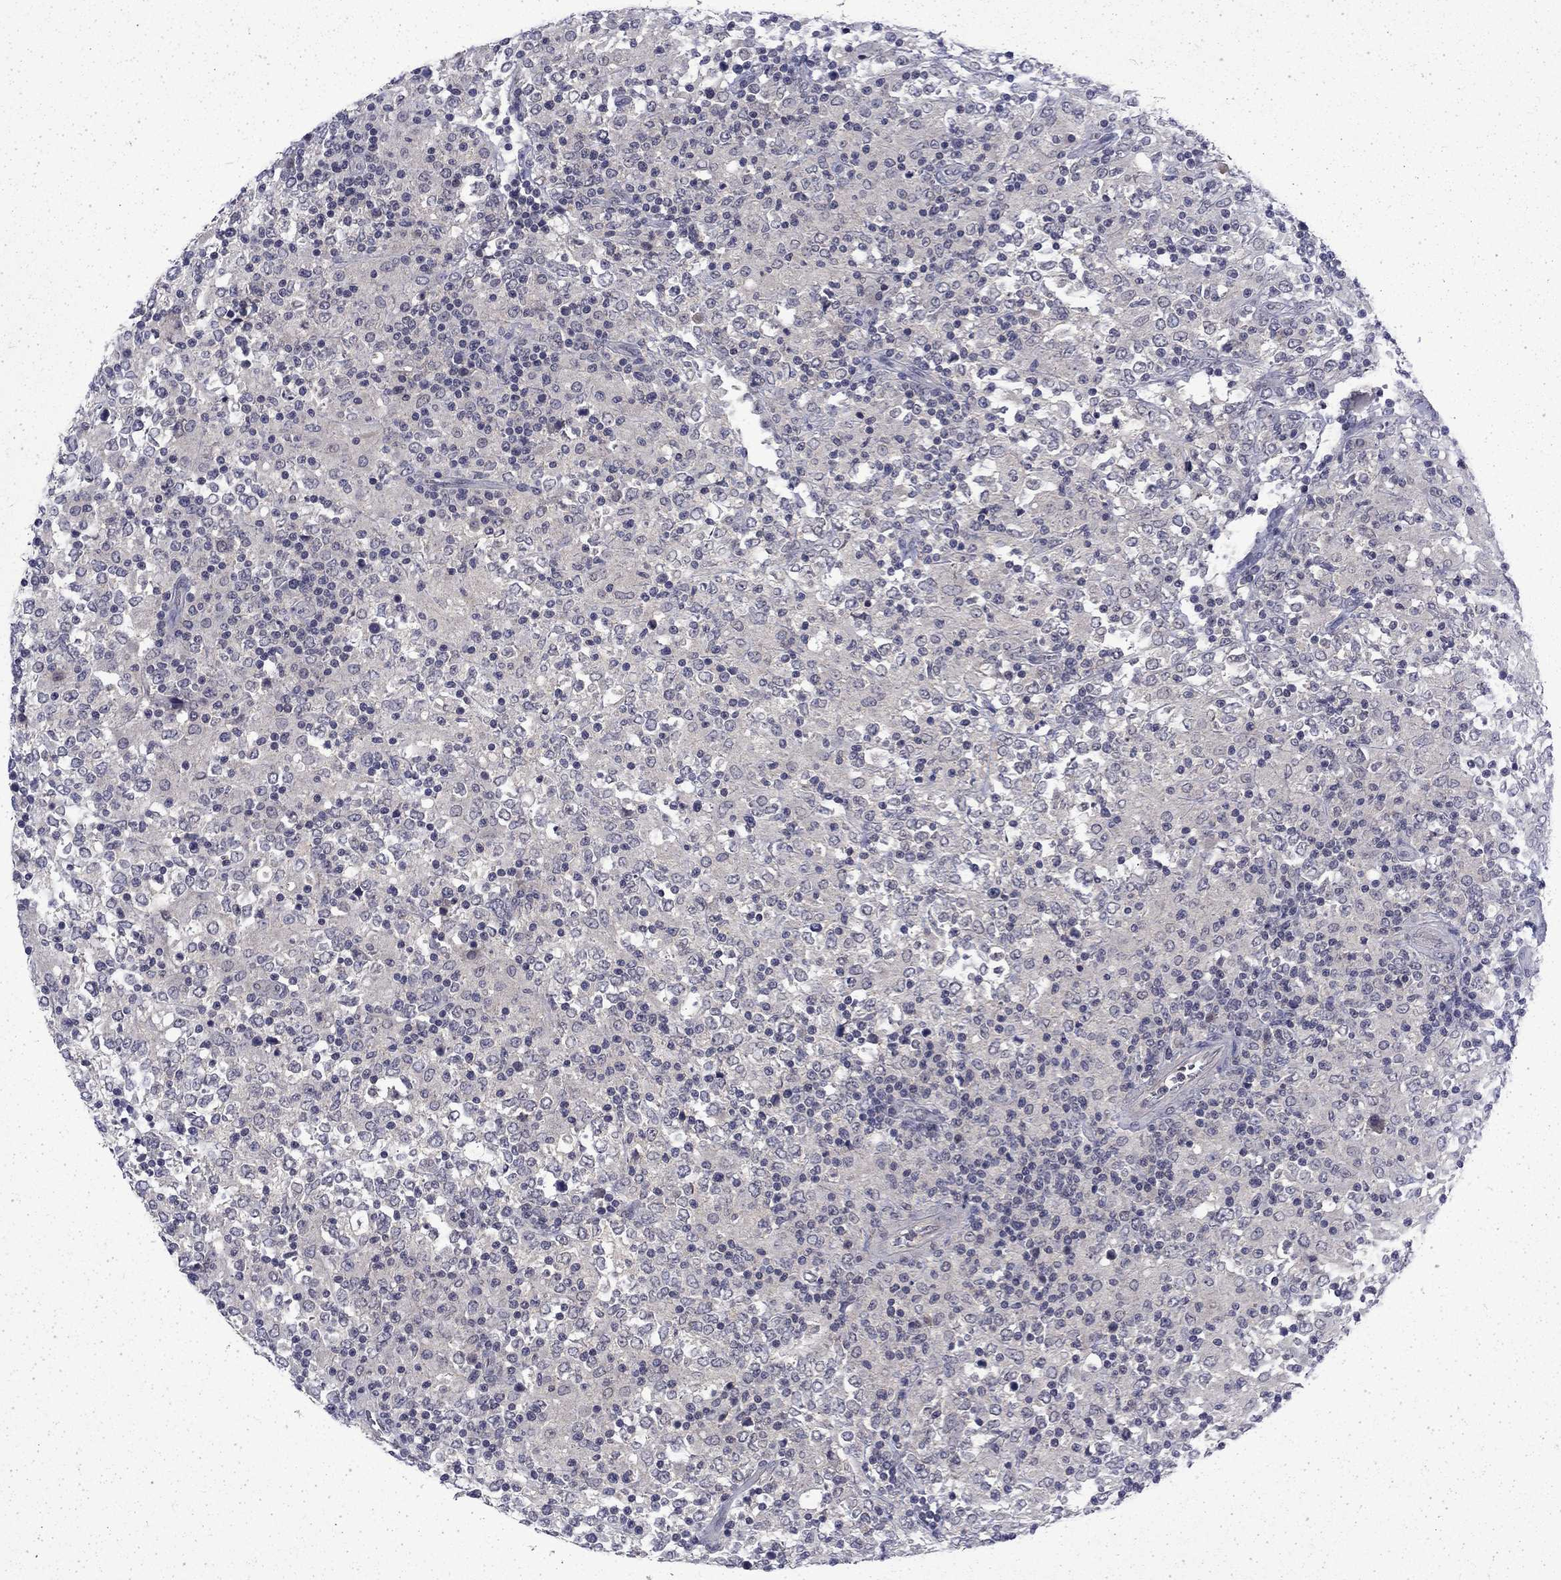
{"staining": {"intensity": "negative", "quantity": "none", "location": "none"}, "tissue": "lymphoma", "cell_type": "Tumor cells", "image_type": "cancer", "snomed": [{"axis": "morphology", "description": "Malignant lymphoma, non-Hodgkin's type, High grade"}, {"axis": "topography", "description": "Lymph node"}], "caption": "High power microscopy micrograph of an immunohistochemistry (IHC) histopathology image of high-grade malignant lymphoma, non-Hodgkin's type, revealing no significant staining in tumor cells.", "gene": "CHAT", "patient": {"sex": "female", "age": 84}}